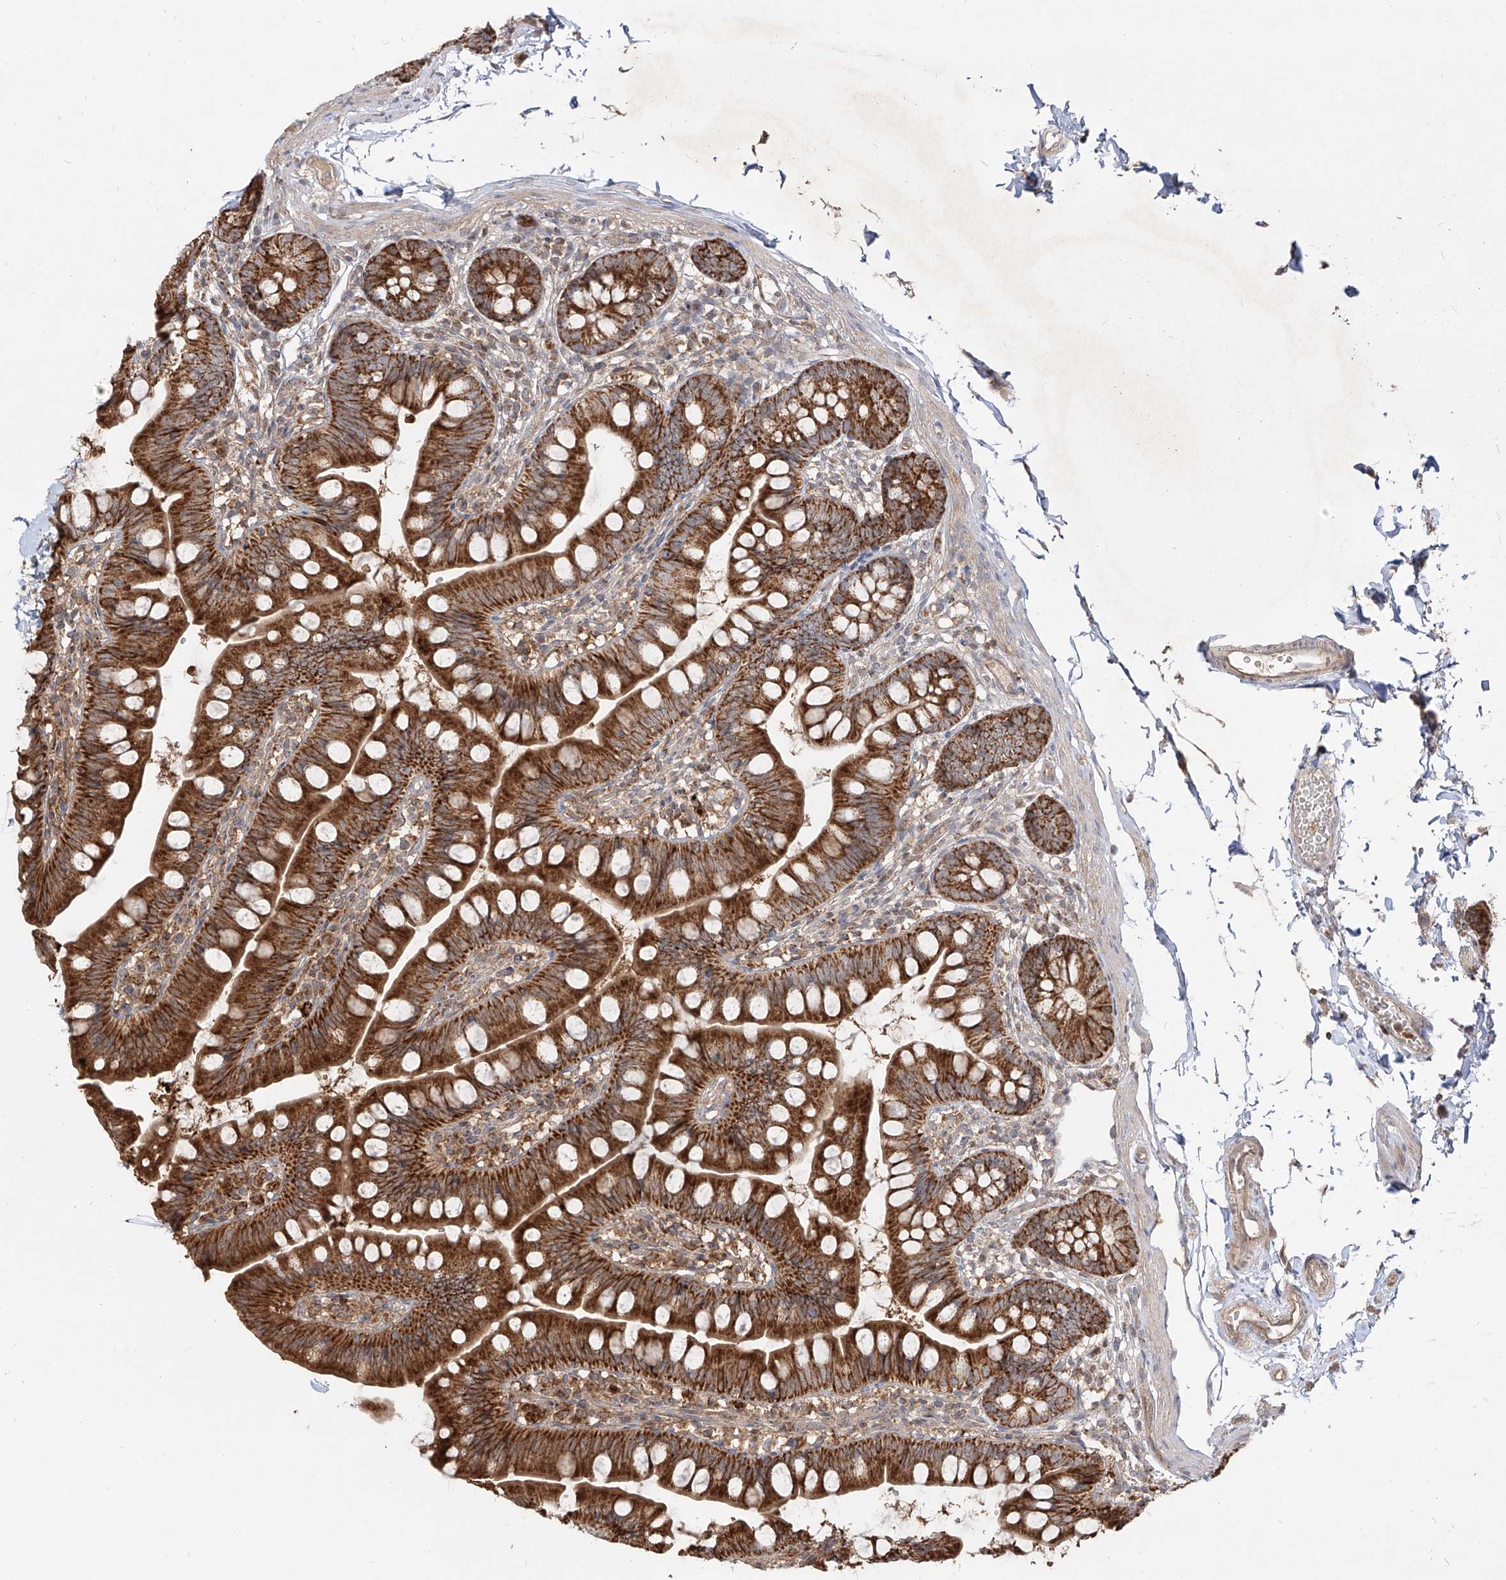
{"staining": {"intensity": "strong", "quantity": ">75%", "location": "cytoplasmic/membranous"}, "tissue": "small intestine", "cell_type": "Glandular cells", "image_type": "normal", "snomed": [{"axis": "morphology", "description": "Normal tissue, NOS"}, {"axis": "topography", "description": "Small intestine"}], "caption": "Immunohistochemical staining of benign human small intestine displays strong cytoplasmic/membranous protein expression in approximately >75% of glandular cells. (Brightfield microscopy of DAB IHC at high magnification).", "gene": "AIM2", "patient": {"sex": "male", "age": 7}}